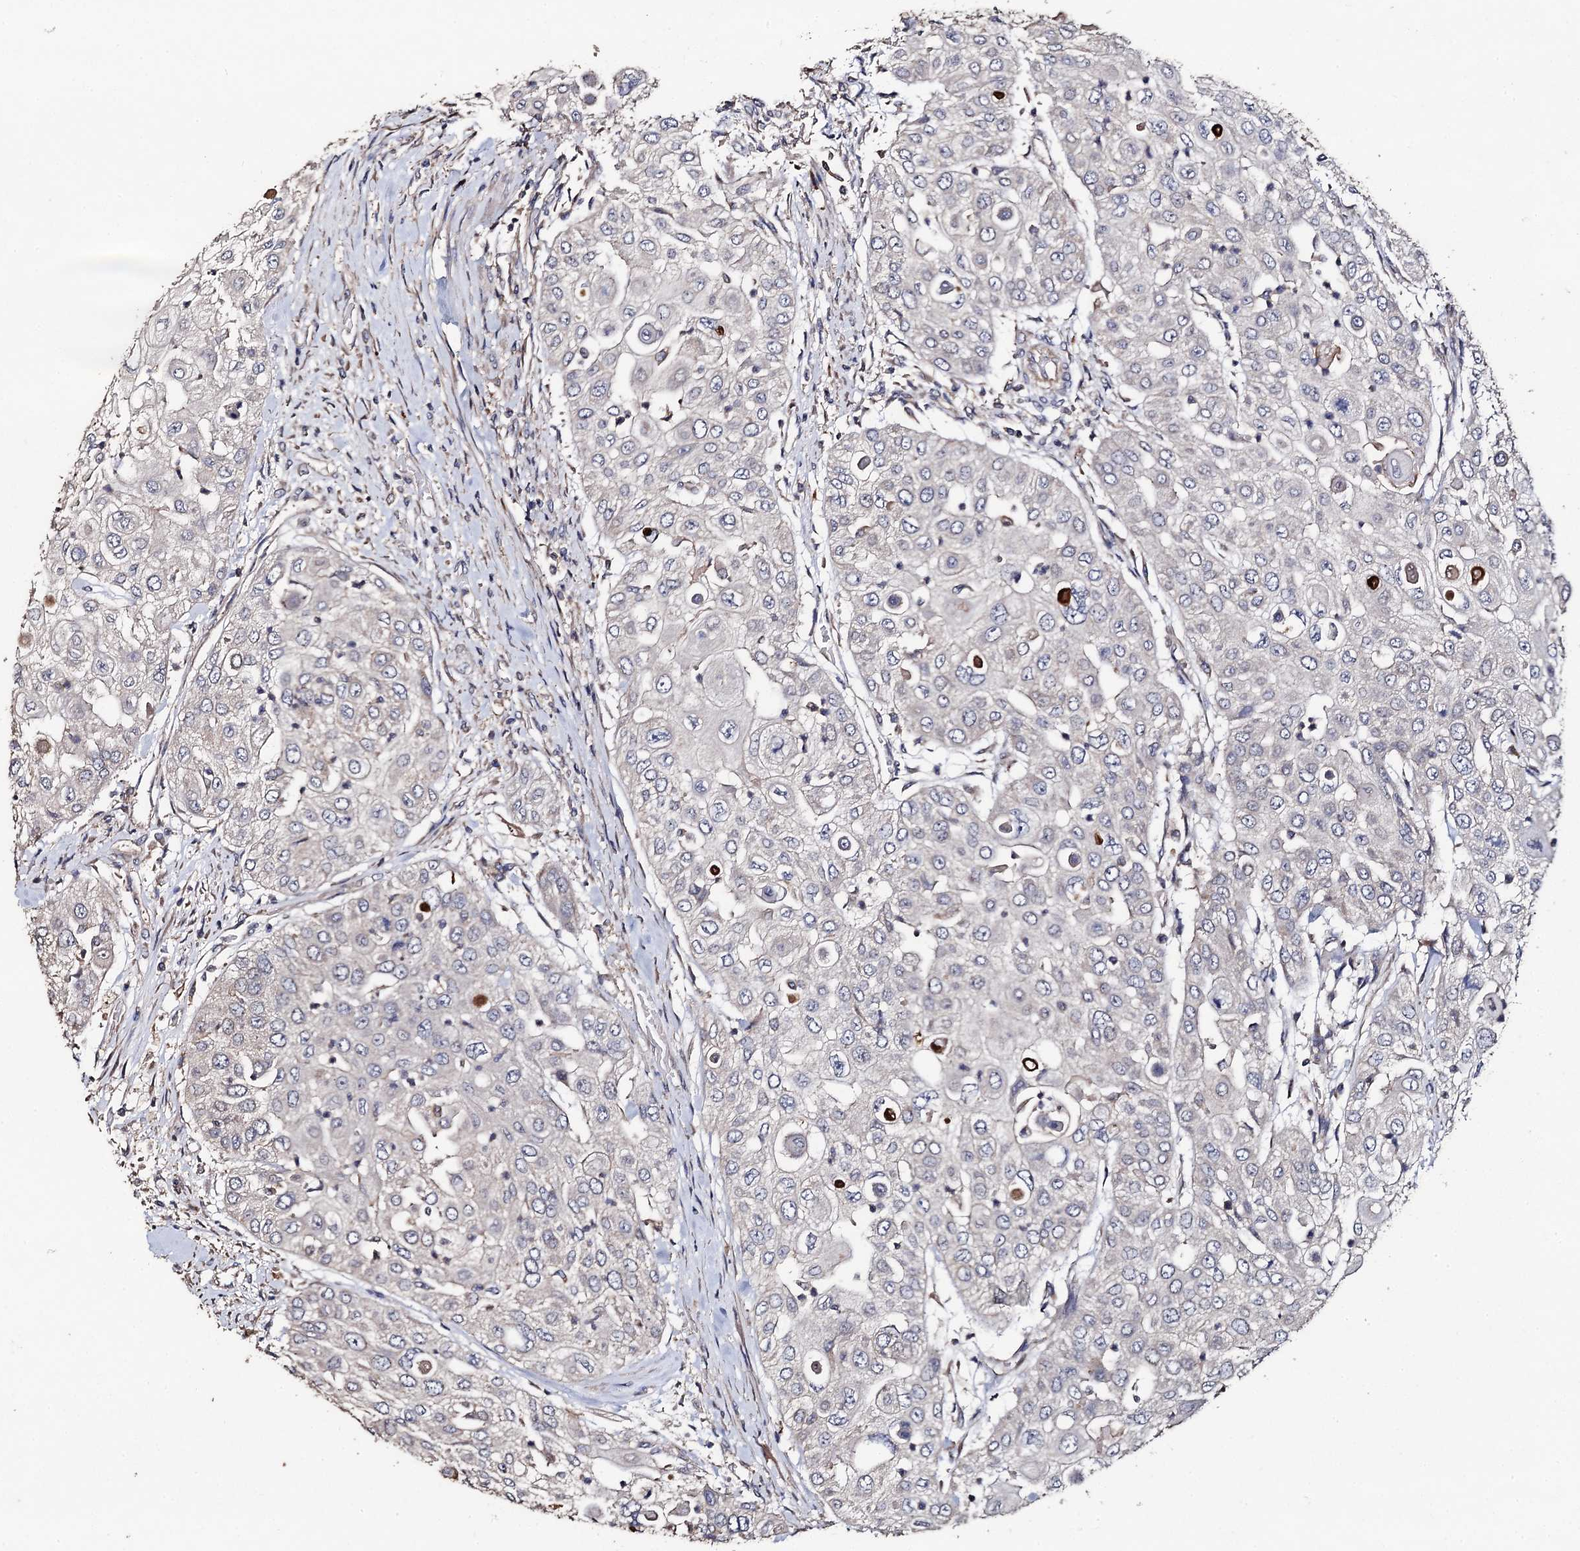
{"staining": {"intensity": "negative", "quantity": "none", "location": "none"}, "tissue": "urothelial cancer", "cell_type": "Tumor cells", "image_type": "cancer", "snomed": [{"axis": "morphology", "description": "Urothelial carcinoma, High grade"}, {"axis": "topography", "description": "Urinary bladder"}], "caption": "Immunohistochemistry (IHC) histopathology image of neoplastic tissue: urothelial cancer stained with DAB exhibits no significant protein staining in tumor cells.", "gene": "PPTC7", "patient": {"sex": "female", "age": 79}}